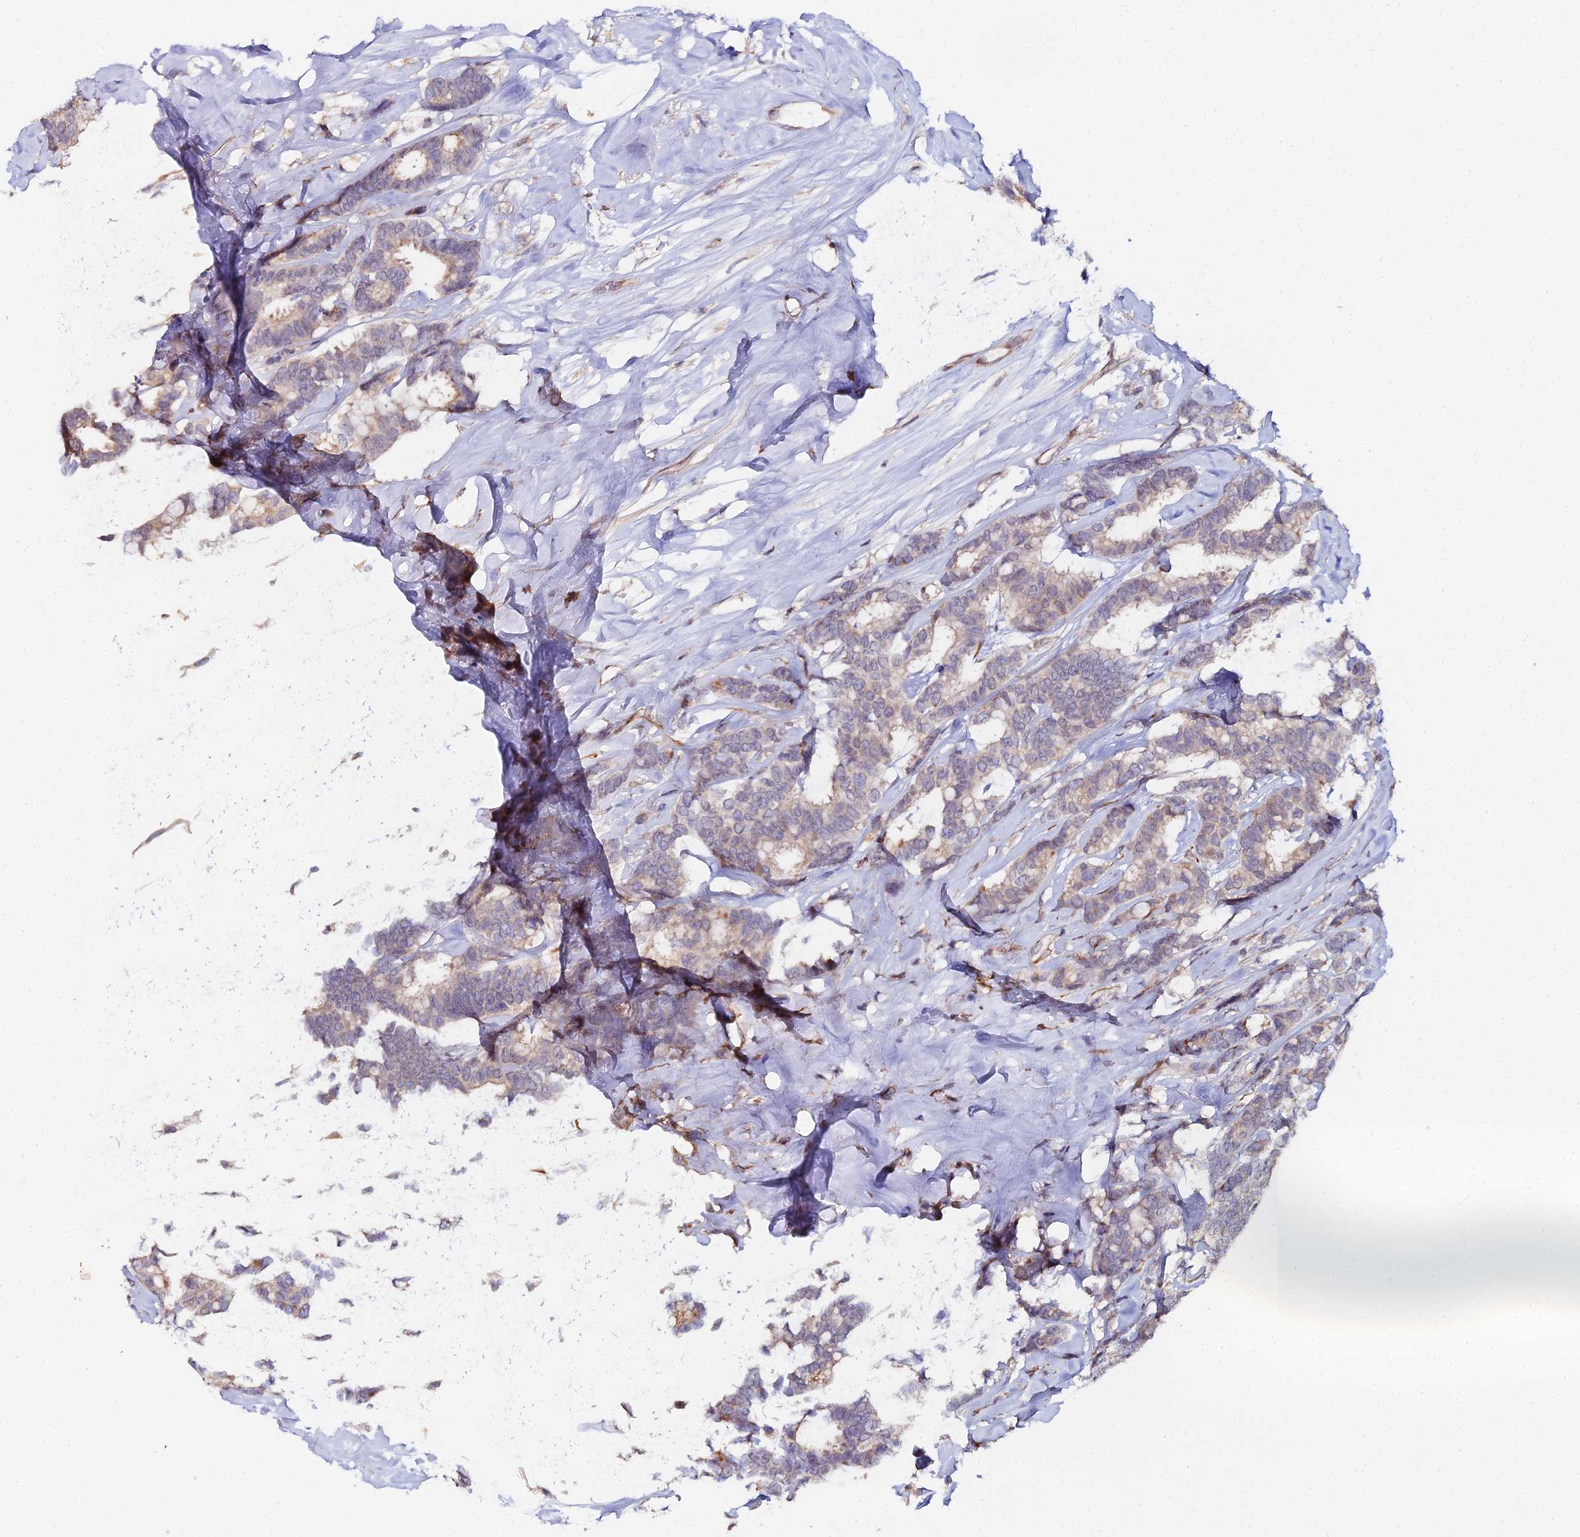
{"staining": {"intensity": "negative", "quantity": "none", "location": "none"}, "tissue": "breast cancer", "cell_type": "Tumor cells", "image_type": "cancer", "snomed": [{"axis": "morphology", "description": "Duct carcinoma"}, {"axis": "topography", "description": "Breast"}], "caption": "Tumor cells are negative for brown protein staining in breast cancer.", "gene": "C4orf19", "patient": {"sex": "female", "age": 87}}